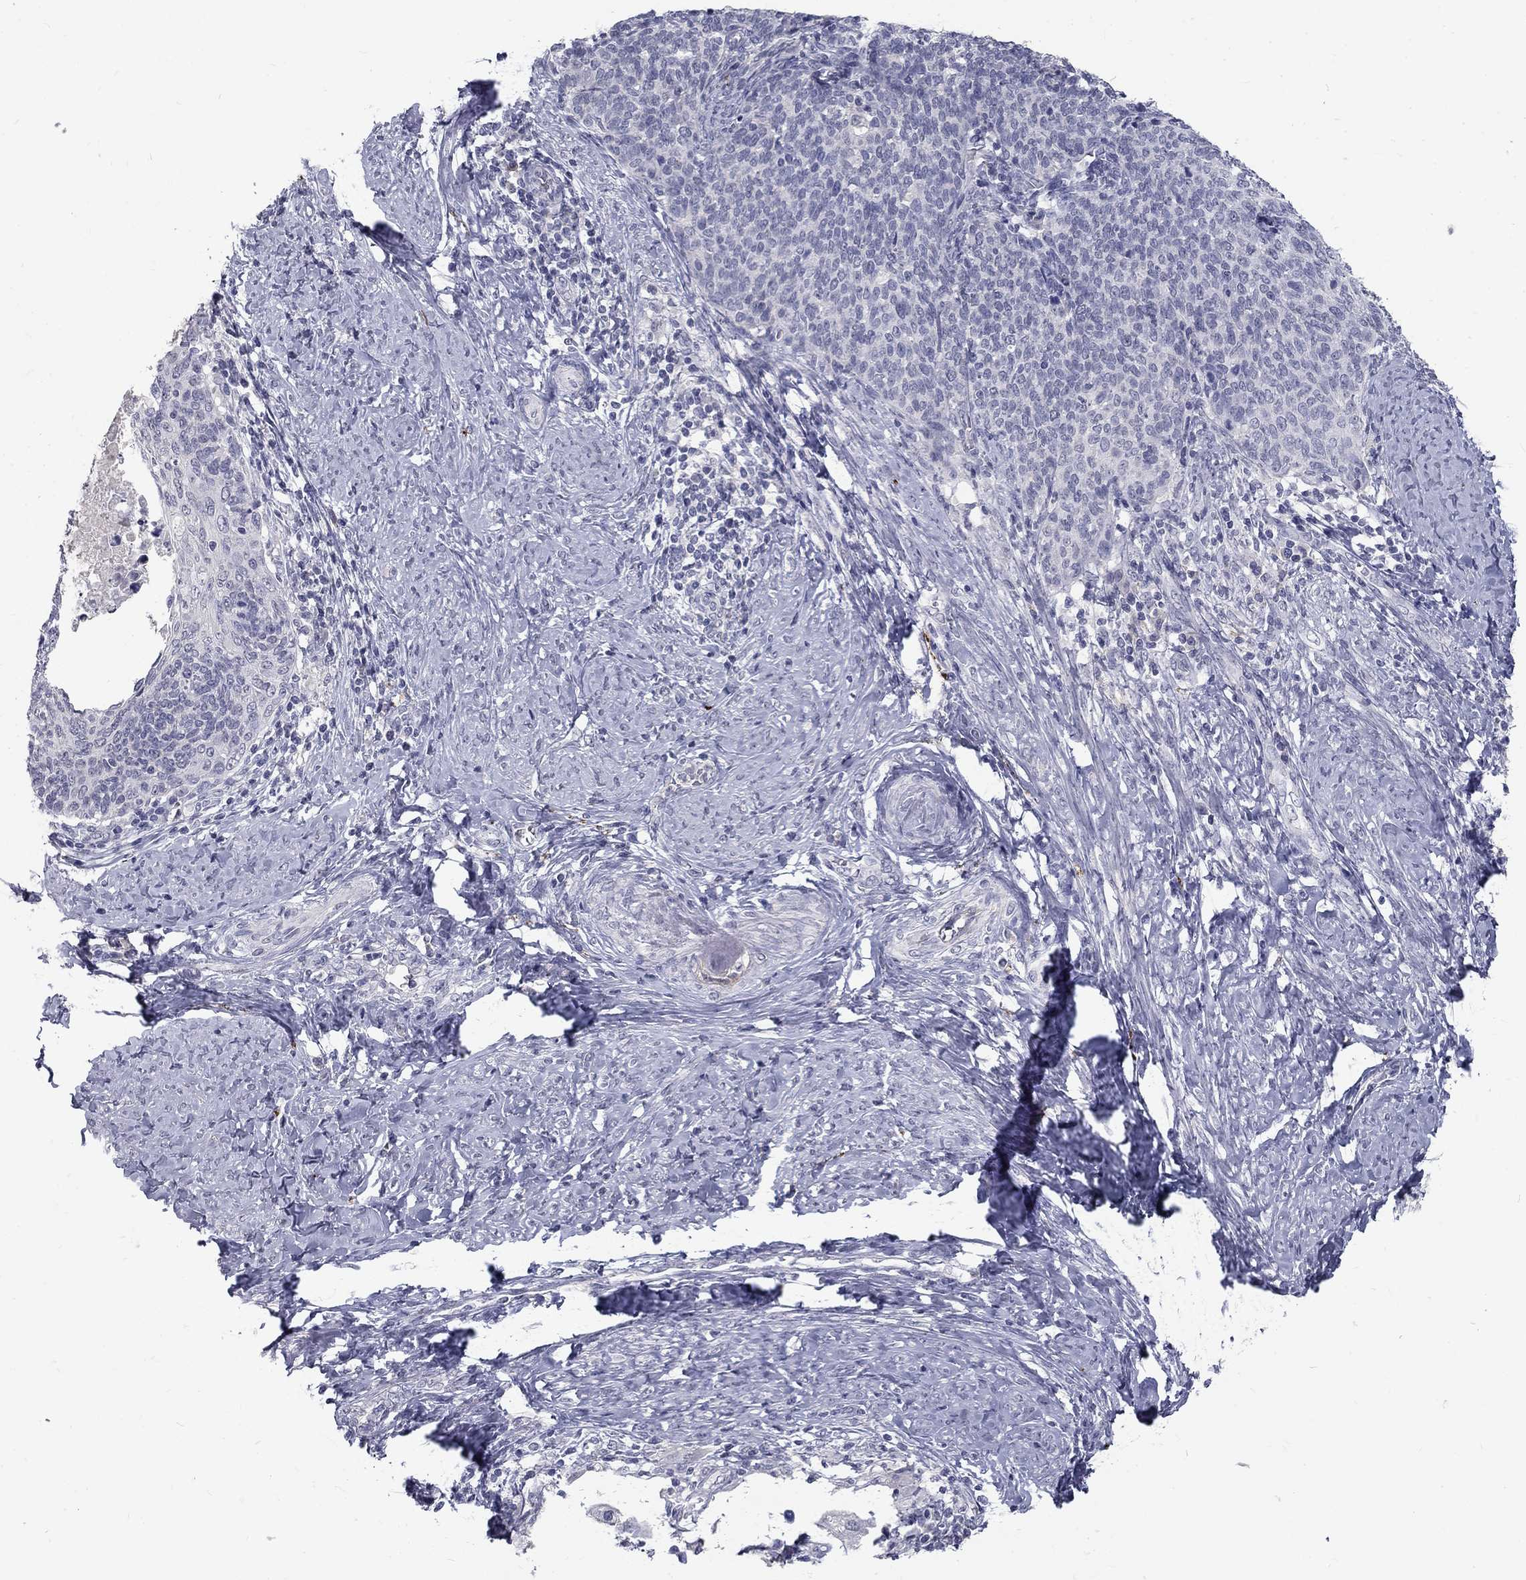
{"staining": {"intensity": "negative", "quantity": "none", "location": "none"}, "tissue": "cervical cancer", "cell_type": "Tumor cells", "image_type": "cancer", "snomed": [{"axis": "morphology", "description": "Normal tissue, NOS"}, {"axis": "morphology", "description": "Squamous cell carcinoma, NOS"}, {"axis": "topography", "description": "Cervix"}], "caption": "Cervical cancer was stained to show a protein in brown. There is no significant positivity in tumor cells.", "gene": "NOS1", "patient": {"sex": "female", "age": 39}}